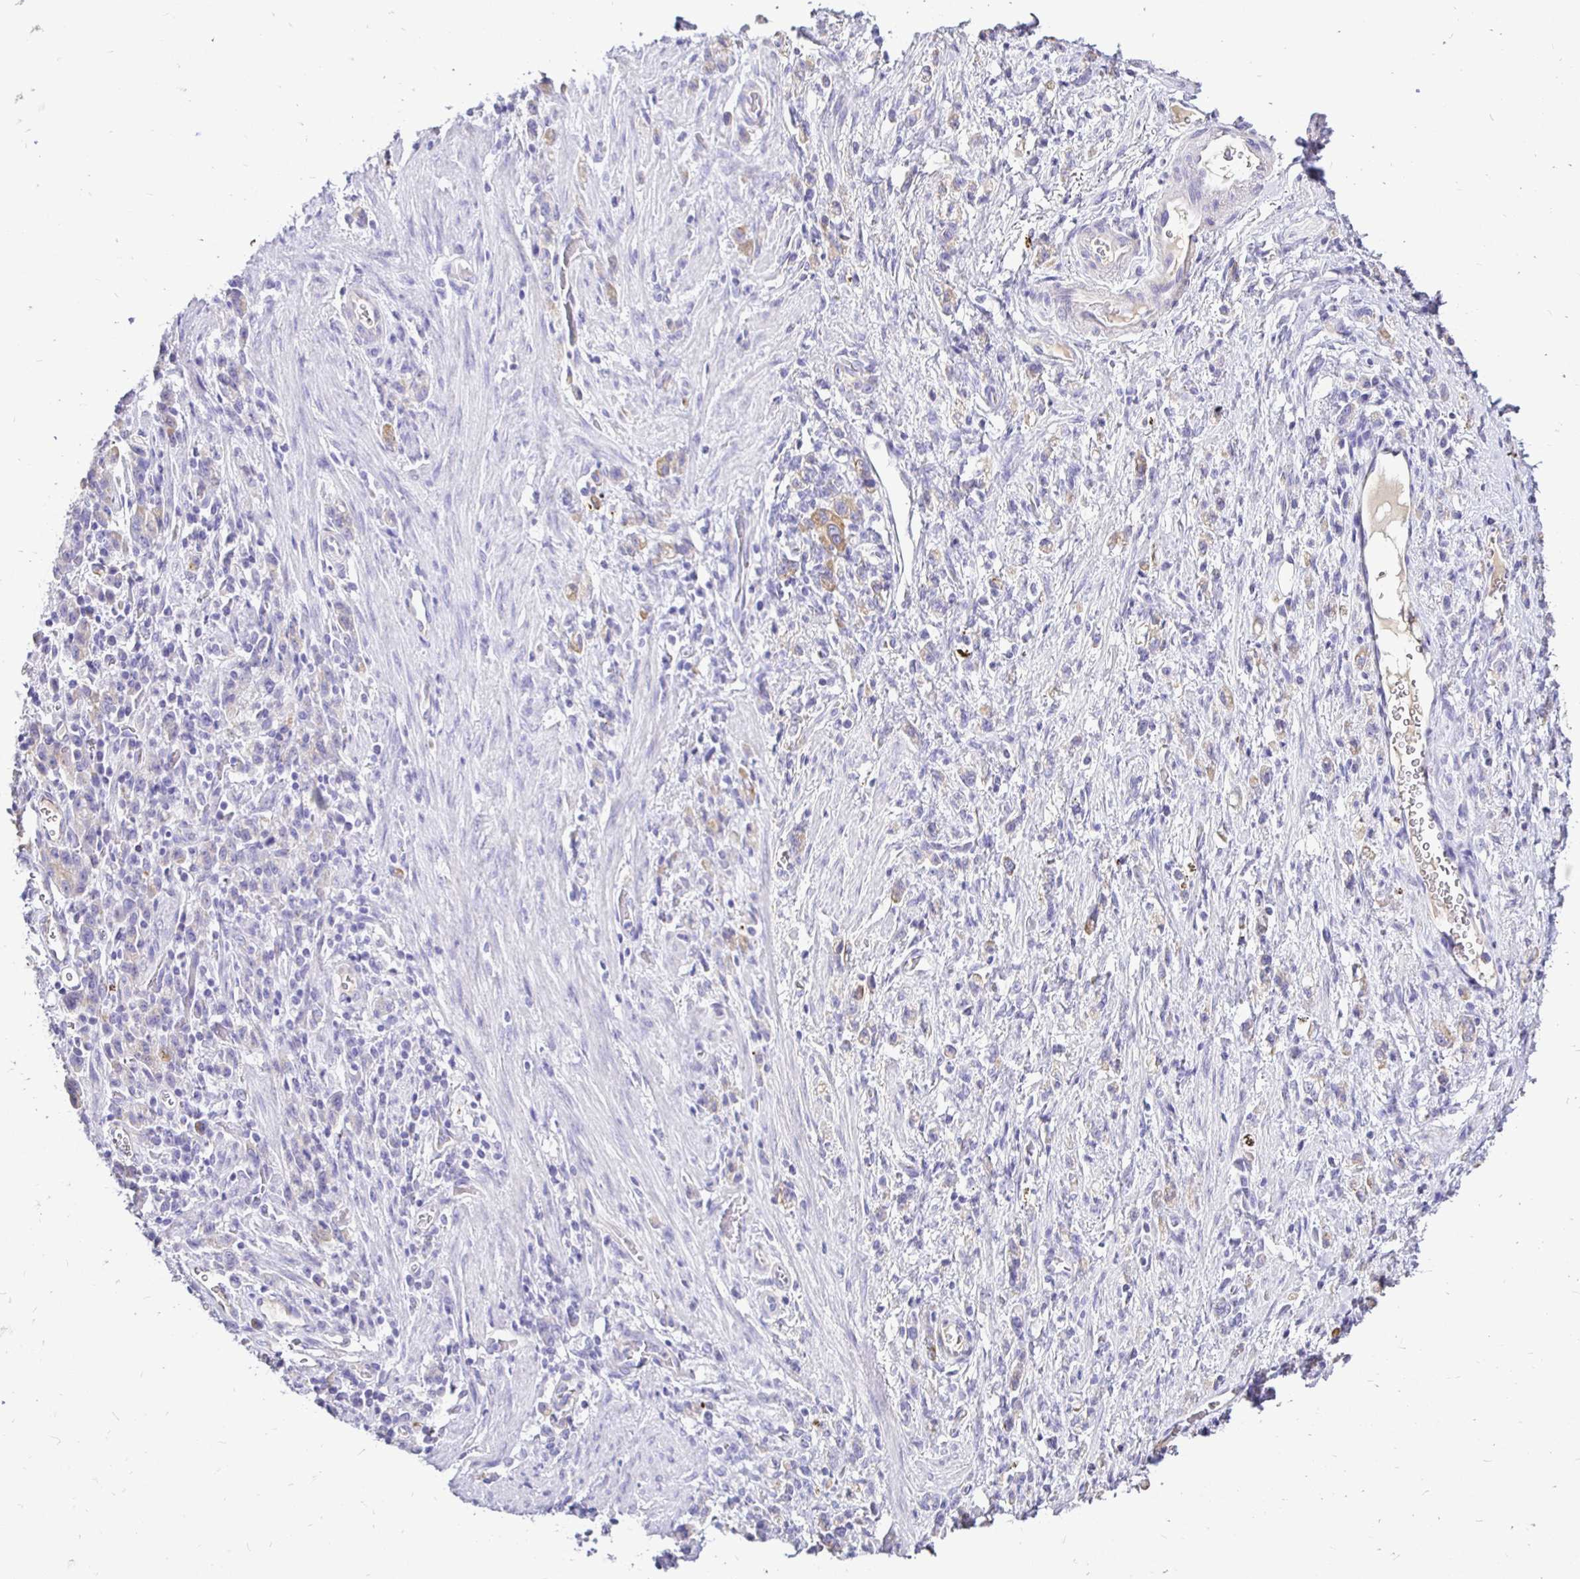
{"staining": {"intensity": "moderate", "quantity": "<25%", "location": "cytoplasmic/membranous"}, "tissue": "stomach cancer", "cell_type": "Tumor cells", "image_type": "cancer", "snomed": [{"axis": "morphology", "description": "Adenocarcinoma, NOS"}, {"axis": "topography", "description": "Stomach"}], "caption": "Stomach adenocarcinoma was stained to show a protein in brown. There is low levels of moderate cytoplasmic/membranous expression in about <25% of tumor cells.", "gene": "TAF1D", "patient": {"sex": "male", "age": 77}}